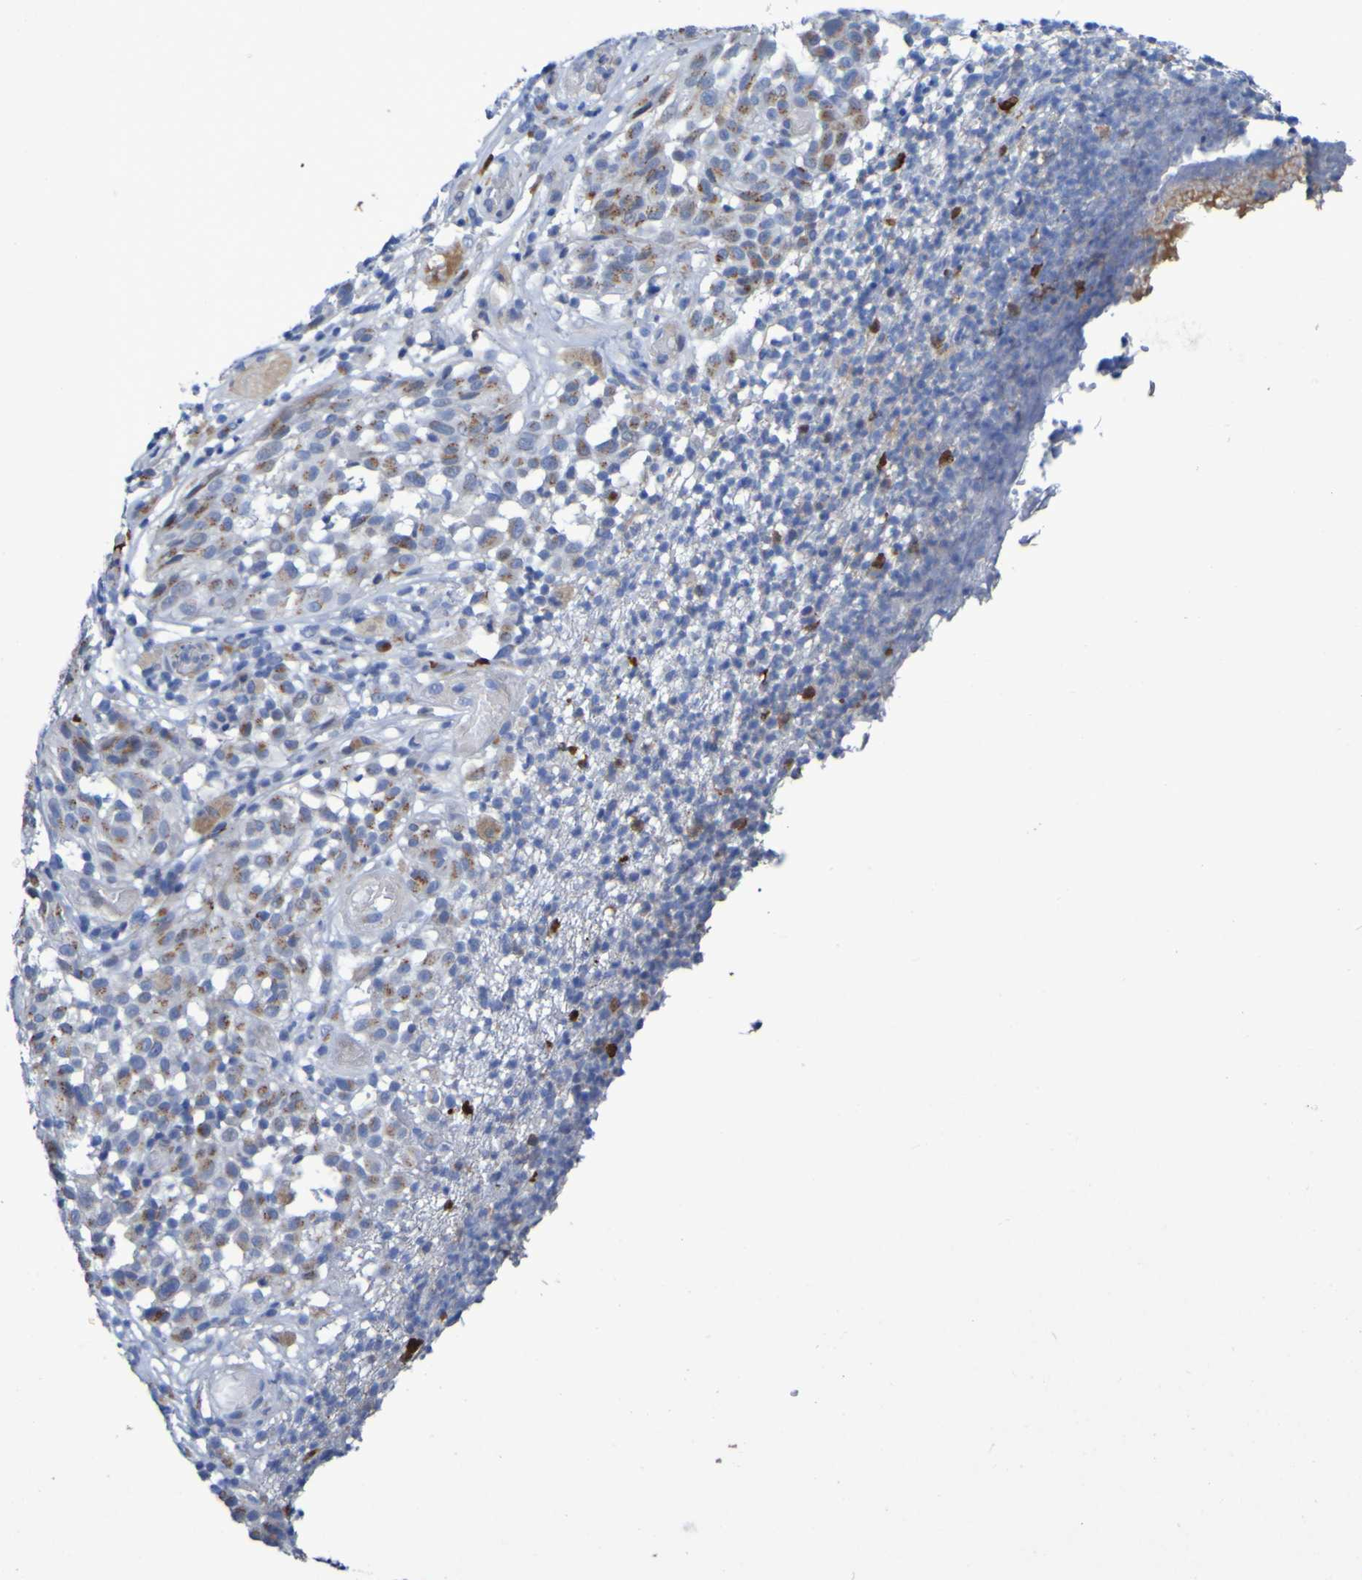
{"staining": {"intensity": "moderate", "quantity": ">75%", "location": "cytoplasmic/membranous"}, "tissue": "melanoma", "cell_type": "Tumor cells", "image_type": "cancer", "snomed": [{"axis": "morphology", "description": "Malignant melanoma, NOS"}, {"axis": "topography", "description": "Skin"}], "caption": "A histopathology image of malignant melanoma stained for a protein shows moderate cytoplasmic/membranous brown staining in tumor cells.", "gene": "C11orf24", "patient": {"sex": "female", "age": 46}}